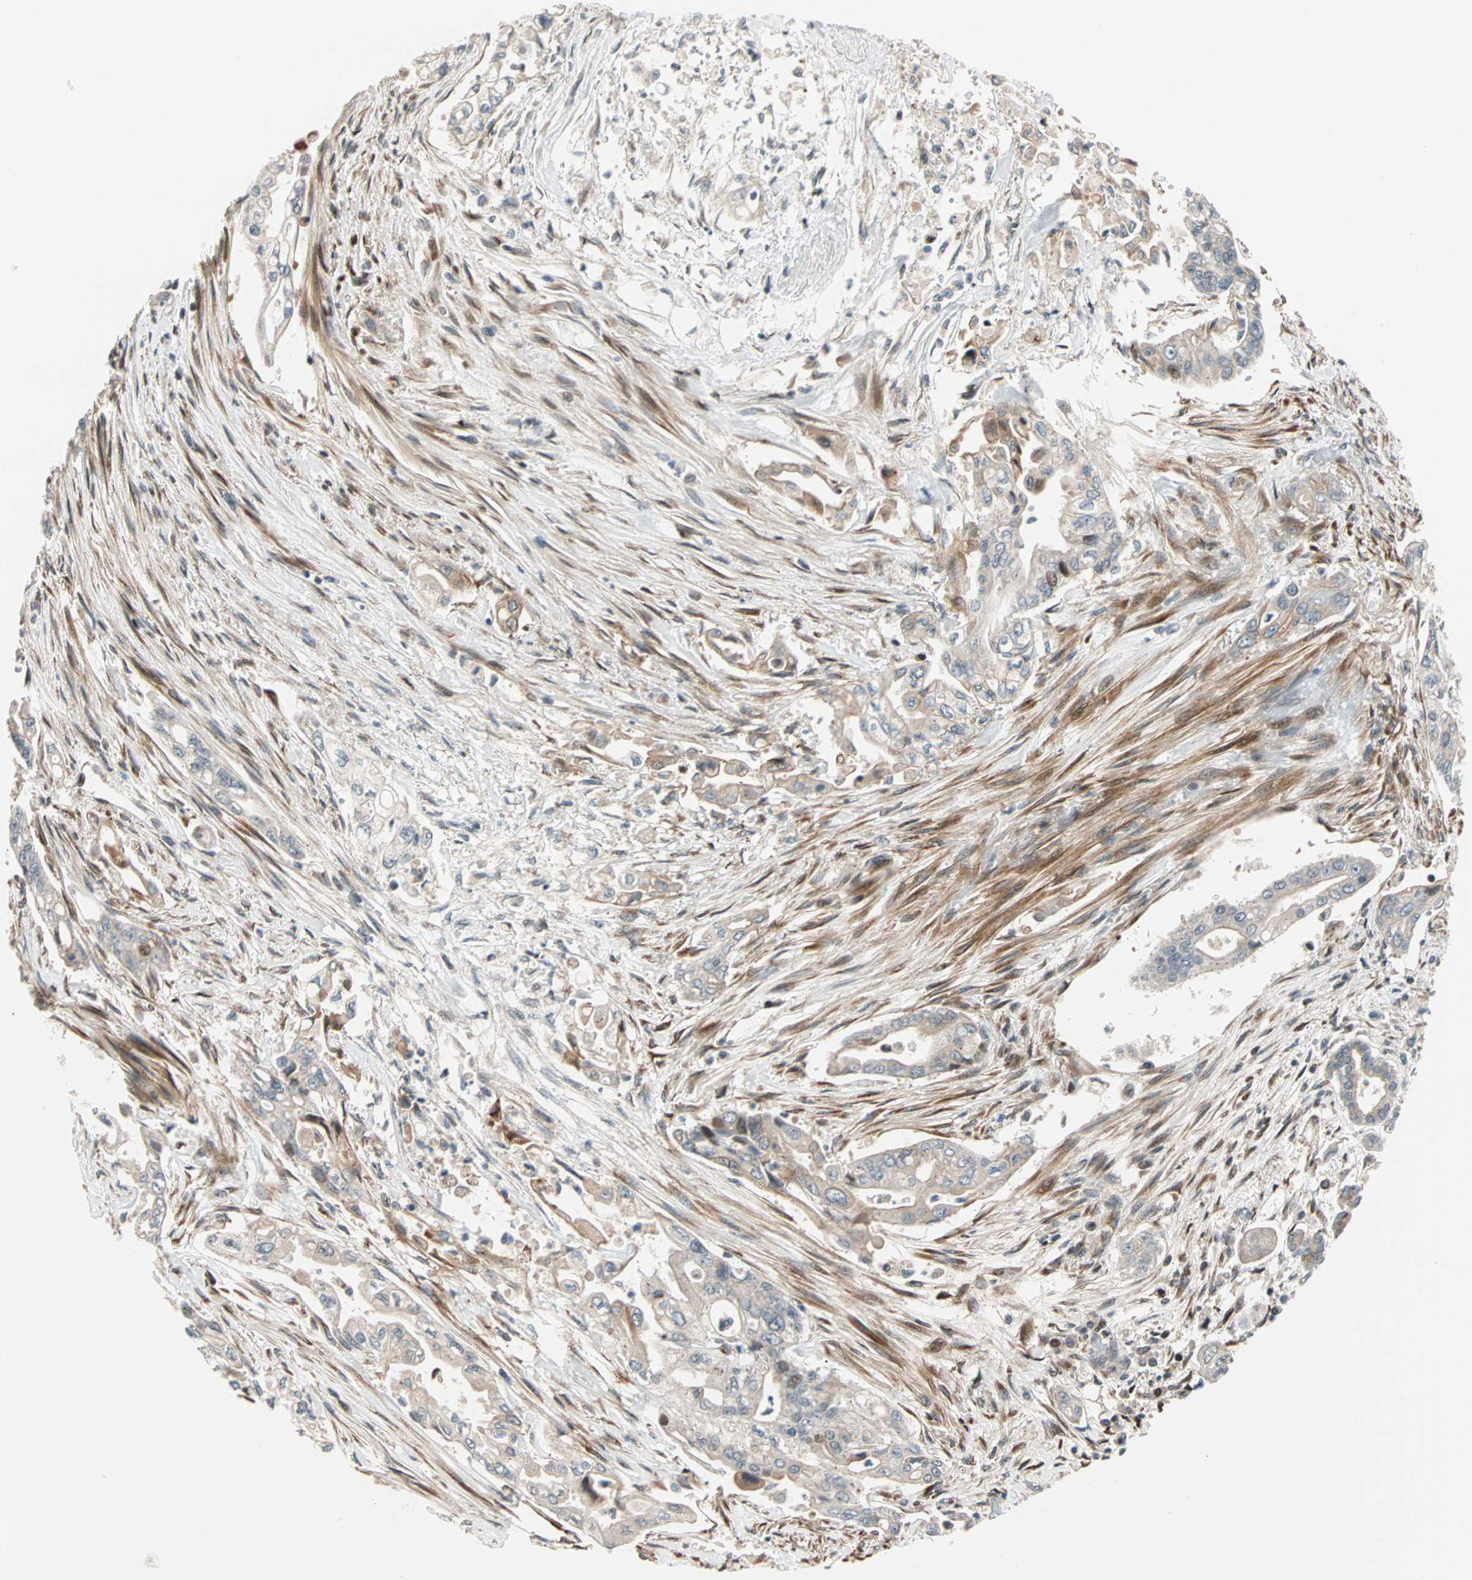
{"staining": {"intensity": "moderate", "quantity": ">75%", "location": "cytoplasmic/membranous"}, "tissue": "pancreatic cancer", "cell_type": "Tumor cells", "image_type": "cancer", "snomed": [{"axis": "morphology", "description": "Normal tissue, NOS"}, {"axis": "topography", "description": "Pancreas"}], "caption": "Moderate cytoplasmic/membranous protein staining is seen in about >75% of tumor cells in pancreatic cancer.", "gene": "HECW1", "patient": {"sex": "male", "age": 42}}